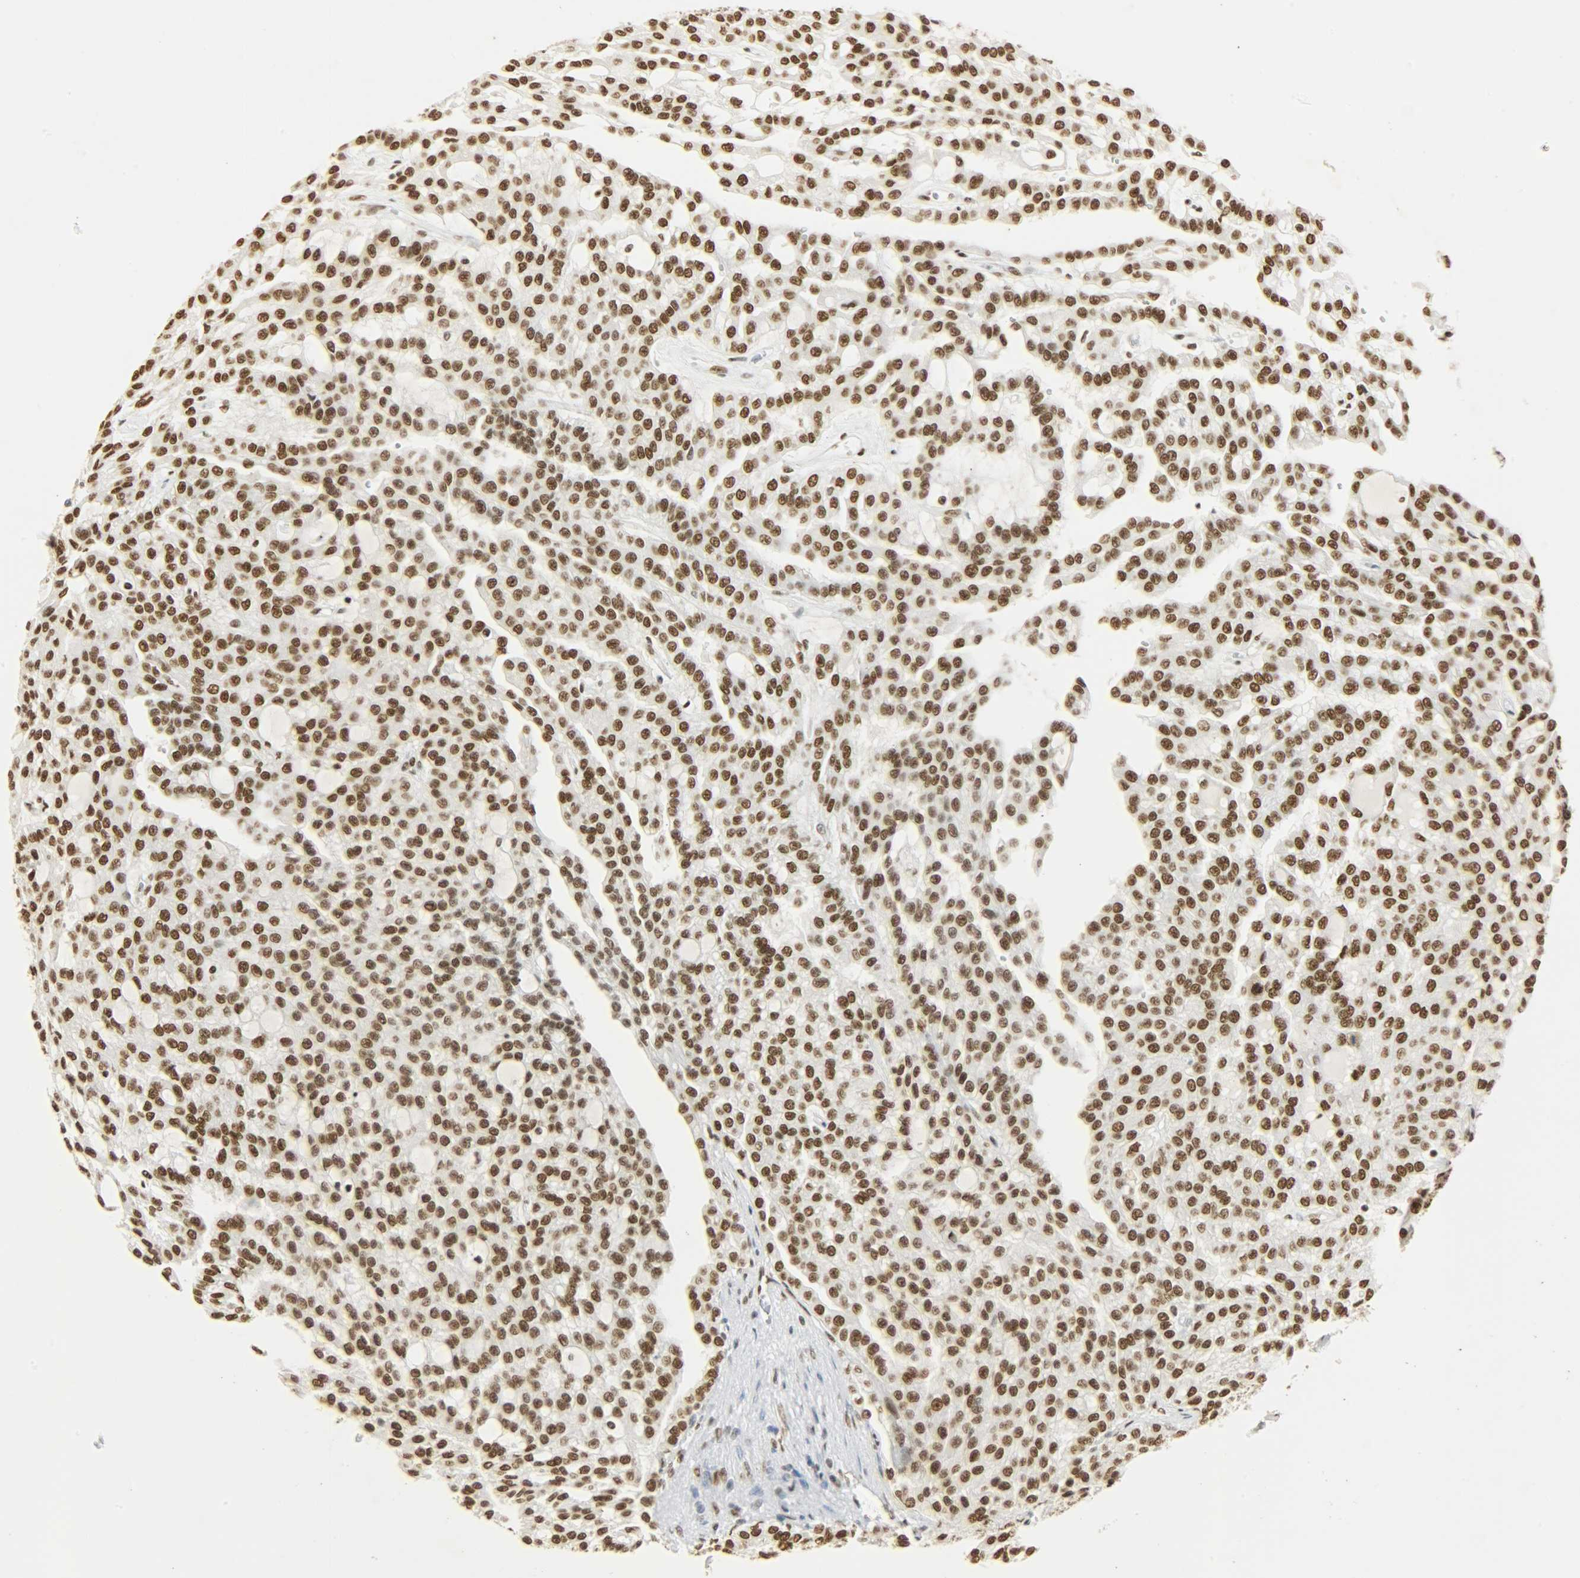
{"staining": {"intensity": "strong", "quantity": ">75%", "location": "nuclear"}, "tissue": "renal cancer", "cell_type": "Tumor cells", "image_type": "cancer", "snomed": [{"axis": "morphology", "description": "Adenocarcinoma, NOS"}, {"axis": "topography", "description": "Kidney"}], "caption": "Tumor cells exhibit strong nuclear positivity in about >75% of cells in renal adenocarcinoma.", "gene": "KHDRBS1", "patient": {"sex": "male", "age": 63}}